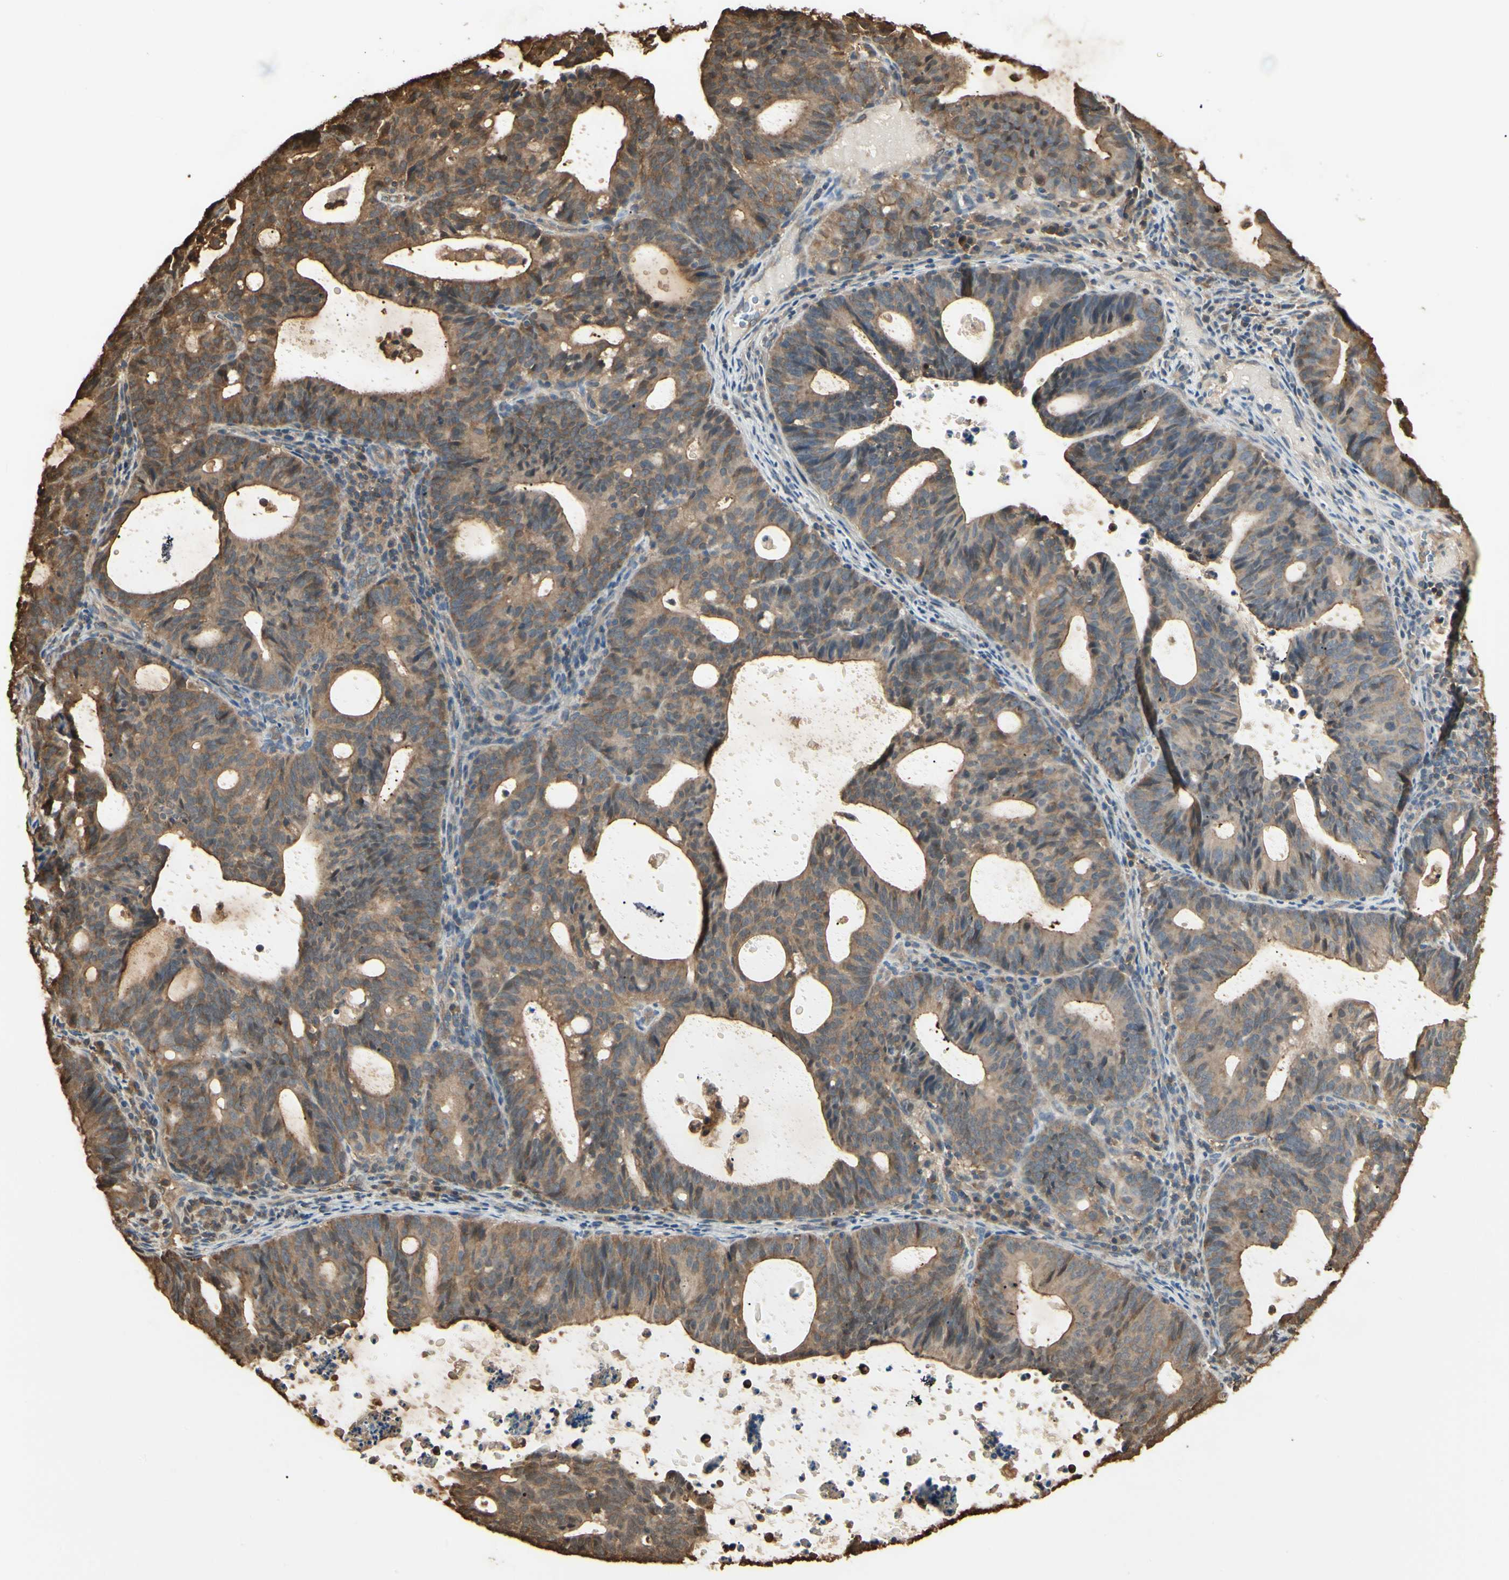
{"staining": {"intensity": "moderate", "quantity": ">75%", "location": "cytoplasmic/membranous"}, "tissue": "endometrial cancer", "cell_type": "Tumor cells", "image_type": "cancer", "snomed": [{"axis": "morphology", "description": "Adenocarcinoma, NOS"}, {"axis": "topography", "description": "Uterus"}], "caption": "Endometrial cancer (adenocarcinoma) stained for a protein (brown) exhibits moderate cytoplasmic/membranous positive staining in approximately >75% of tumor cells.", "gene": "YWHAE", "patient": {"sex": "female", "age": 83}}